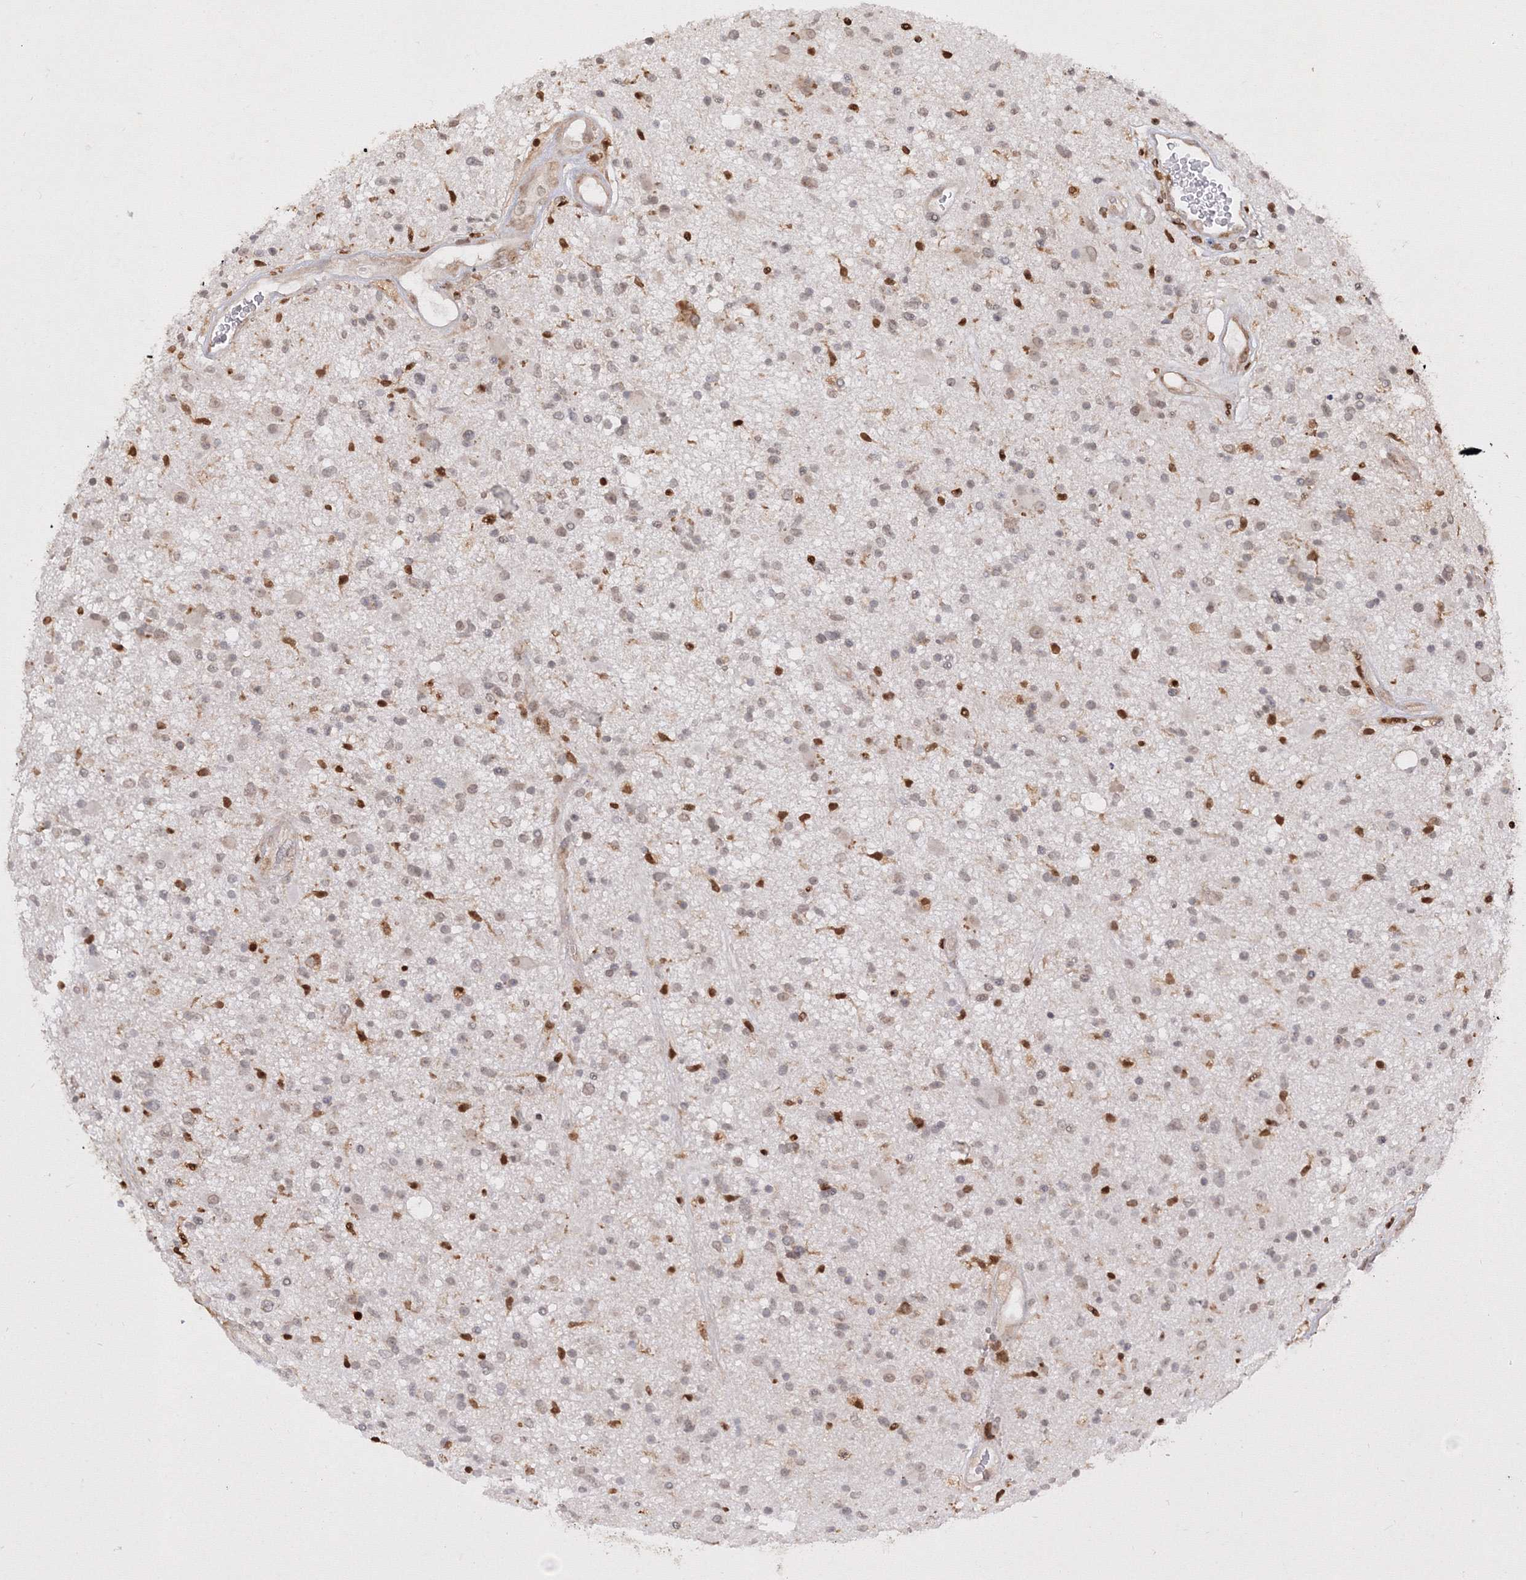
{"staining": {"intensity": "moderate", "quantity": "<25%", "location": "nuclear"}, "tissue": "glioma", "cell_type": "Tumor cells", "image_type": "cancer", "snomed": [{"axis": "morphology", "description": "Glioma, malignant, High grade"}, {"axis": "topography", "description": "Brain"}], "caption": "Immunohistochemical staining of malignant high-grade glioma demonstrates low levels of moderate nuclear positivity in about <25% of tumor cells.", "gene": "TMEM50B", "patient": {"sex": "male", "age": 33}}